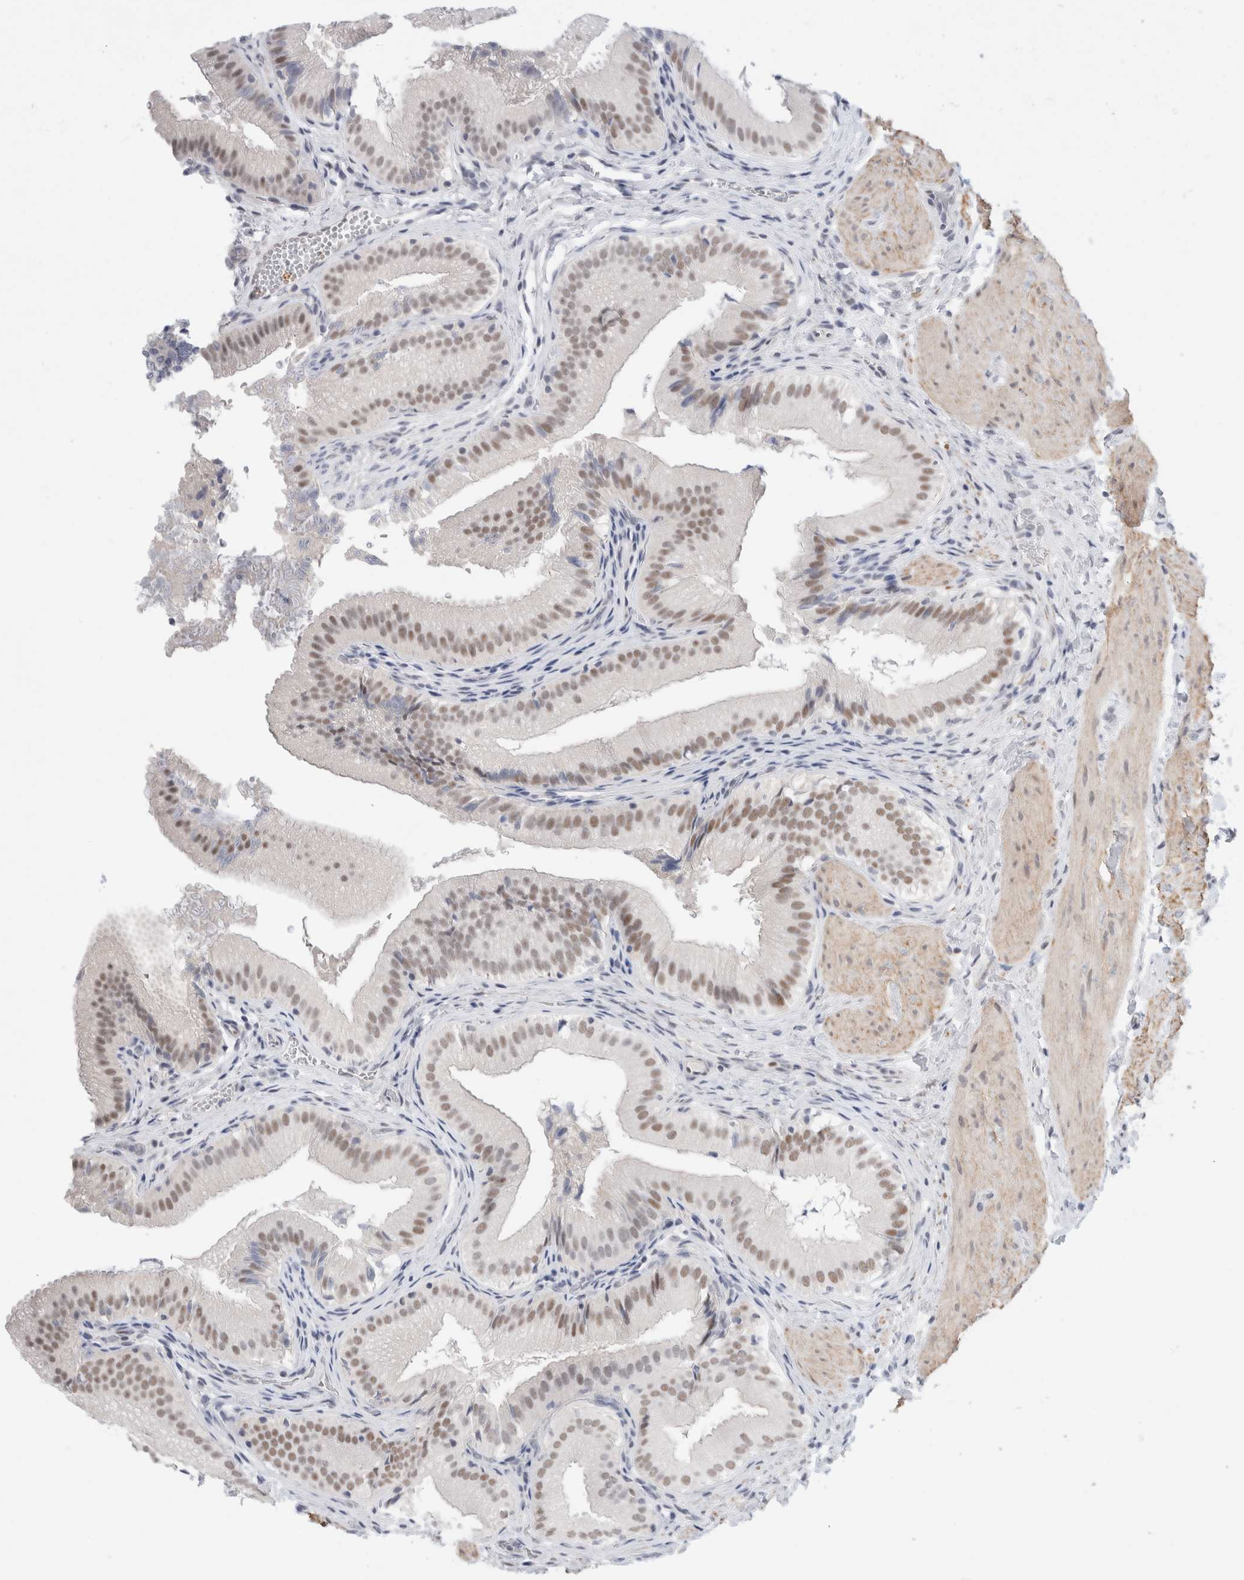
{"staining": {"intensity": "weak", "quantity": ">75%", "location": "nuclear"}, "tissue": "gallbladder", "cell_type": "Glandular cells", "image_type": "normal", "snomed": [{"axis": "morphology", "description": "Normal tissue, NOS"}, {"axis": "topography", "description": "Gallbladder"}], "caption": "An image of gallbladder stained for a protein displays weak nuclear brown staining in glandular cells.", "gene": "KNL1", "patient": {"sex": "female", "age": 30}}